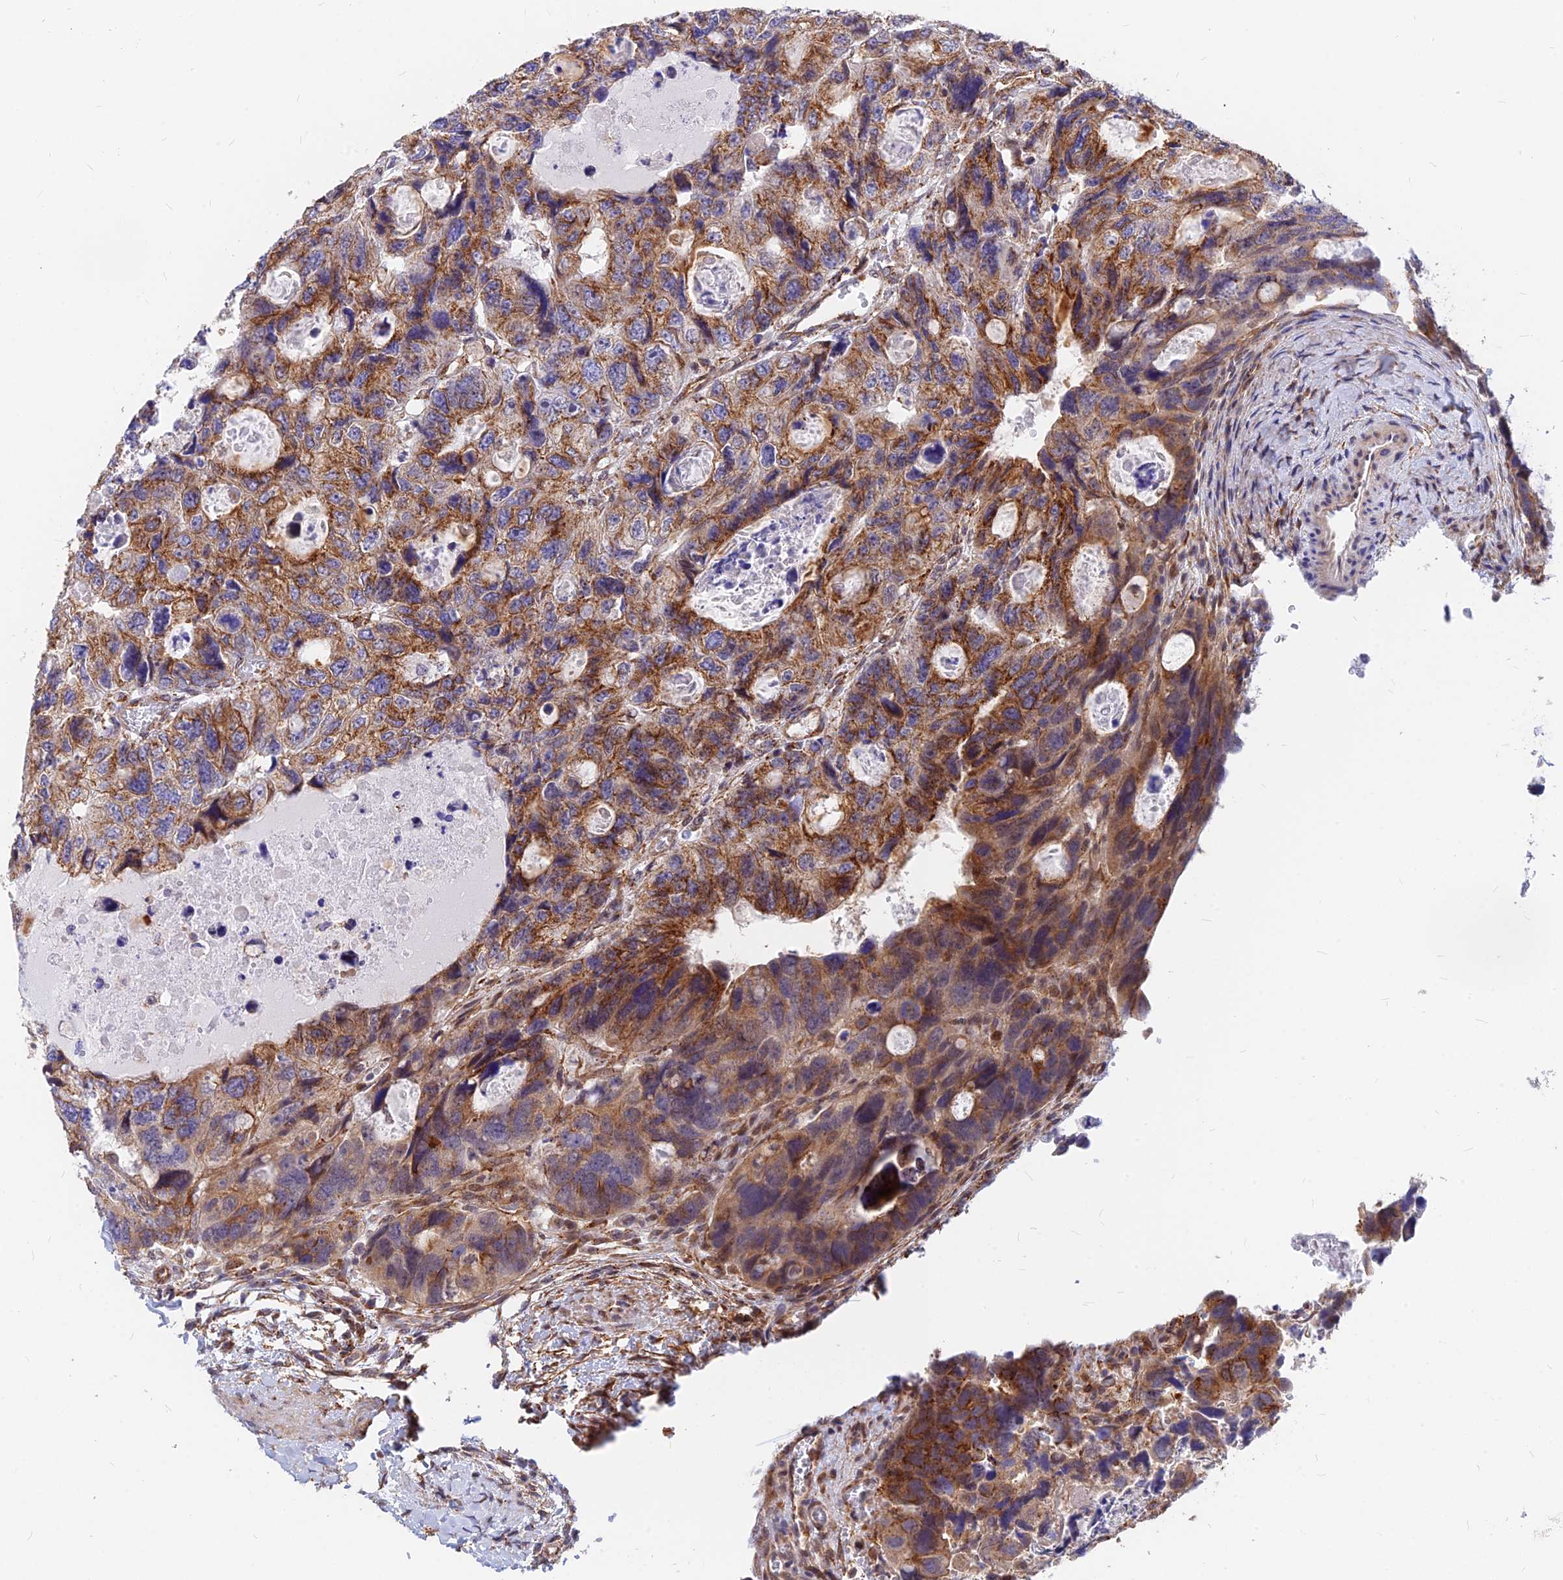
{"staining": {"intensity": "moderate", "quantity": ">75%", "location": "cytoplasmic/membranous"}, "tissue": "colorectal cancer", "cell_type": "Tumor cells", "image_type": "cancer", "snomed": [{"axis": "morphology", "description": "Adenocarcinoma, NOS"}, {"axis": "topography", "description": "Rectum"}], "caption": "This histopathology image reveals colorectal cancer stained with IHC to label a protein in brown. The cytoplasmic/membranous of tumor cells show moderate positivity for the protein. Nuclei are counter-stained blue.", "gene": "VSTM2L", "patient": {"sex": "male", "age": 59}}